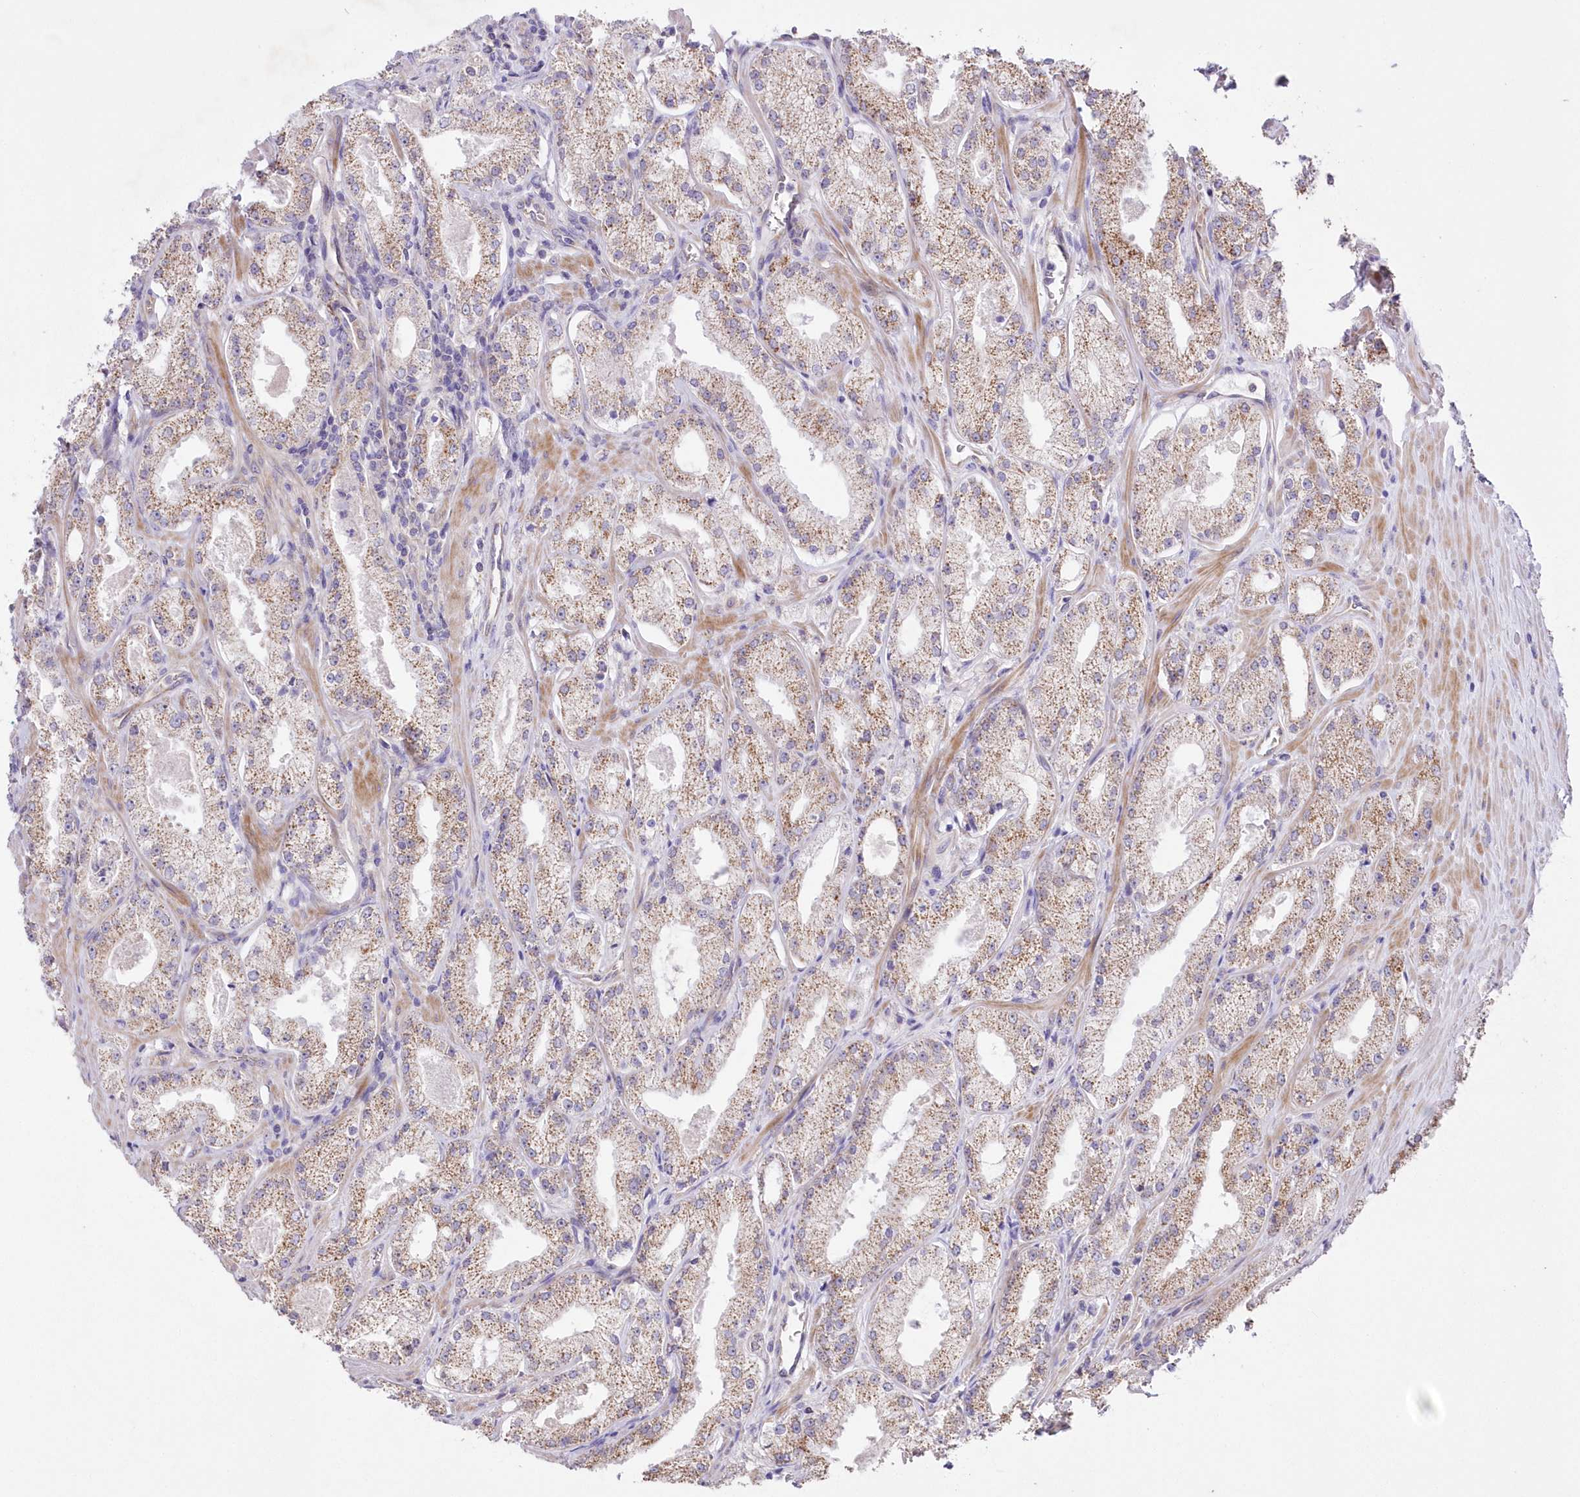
{"staining": {"intensity": "moderate", "quantity": ">75%", "location": "cytoplasmic/membranous"}, "tissue": "prostate cancer", "cell_type": "Tumor cells", "image_type": "cancer", "snomed": [{"axis": "morphology", "description": "Adenocarcinoma, Low grade"}, {"axis": "topography", "description": "Prostate"}], "caption": "Protein expression by immunohistochemistry (IHC) reveals moderate cytoplasmic/membranous expression in approximately >75% of tumor cells in prostate low-grade adenocarcinoma. (brown staining indicates protein expression, while blue staining denotes nuclei).", "gene": "ITSN2", "patient": {"sex": "male", "age": 69}}